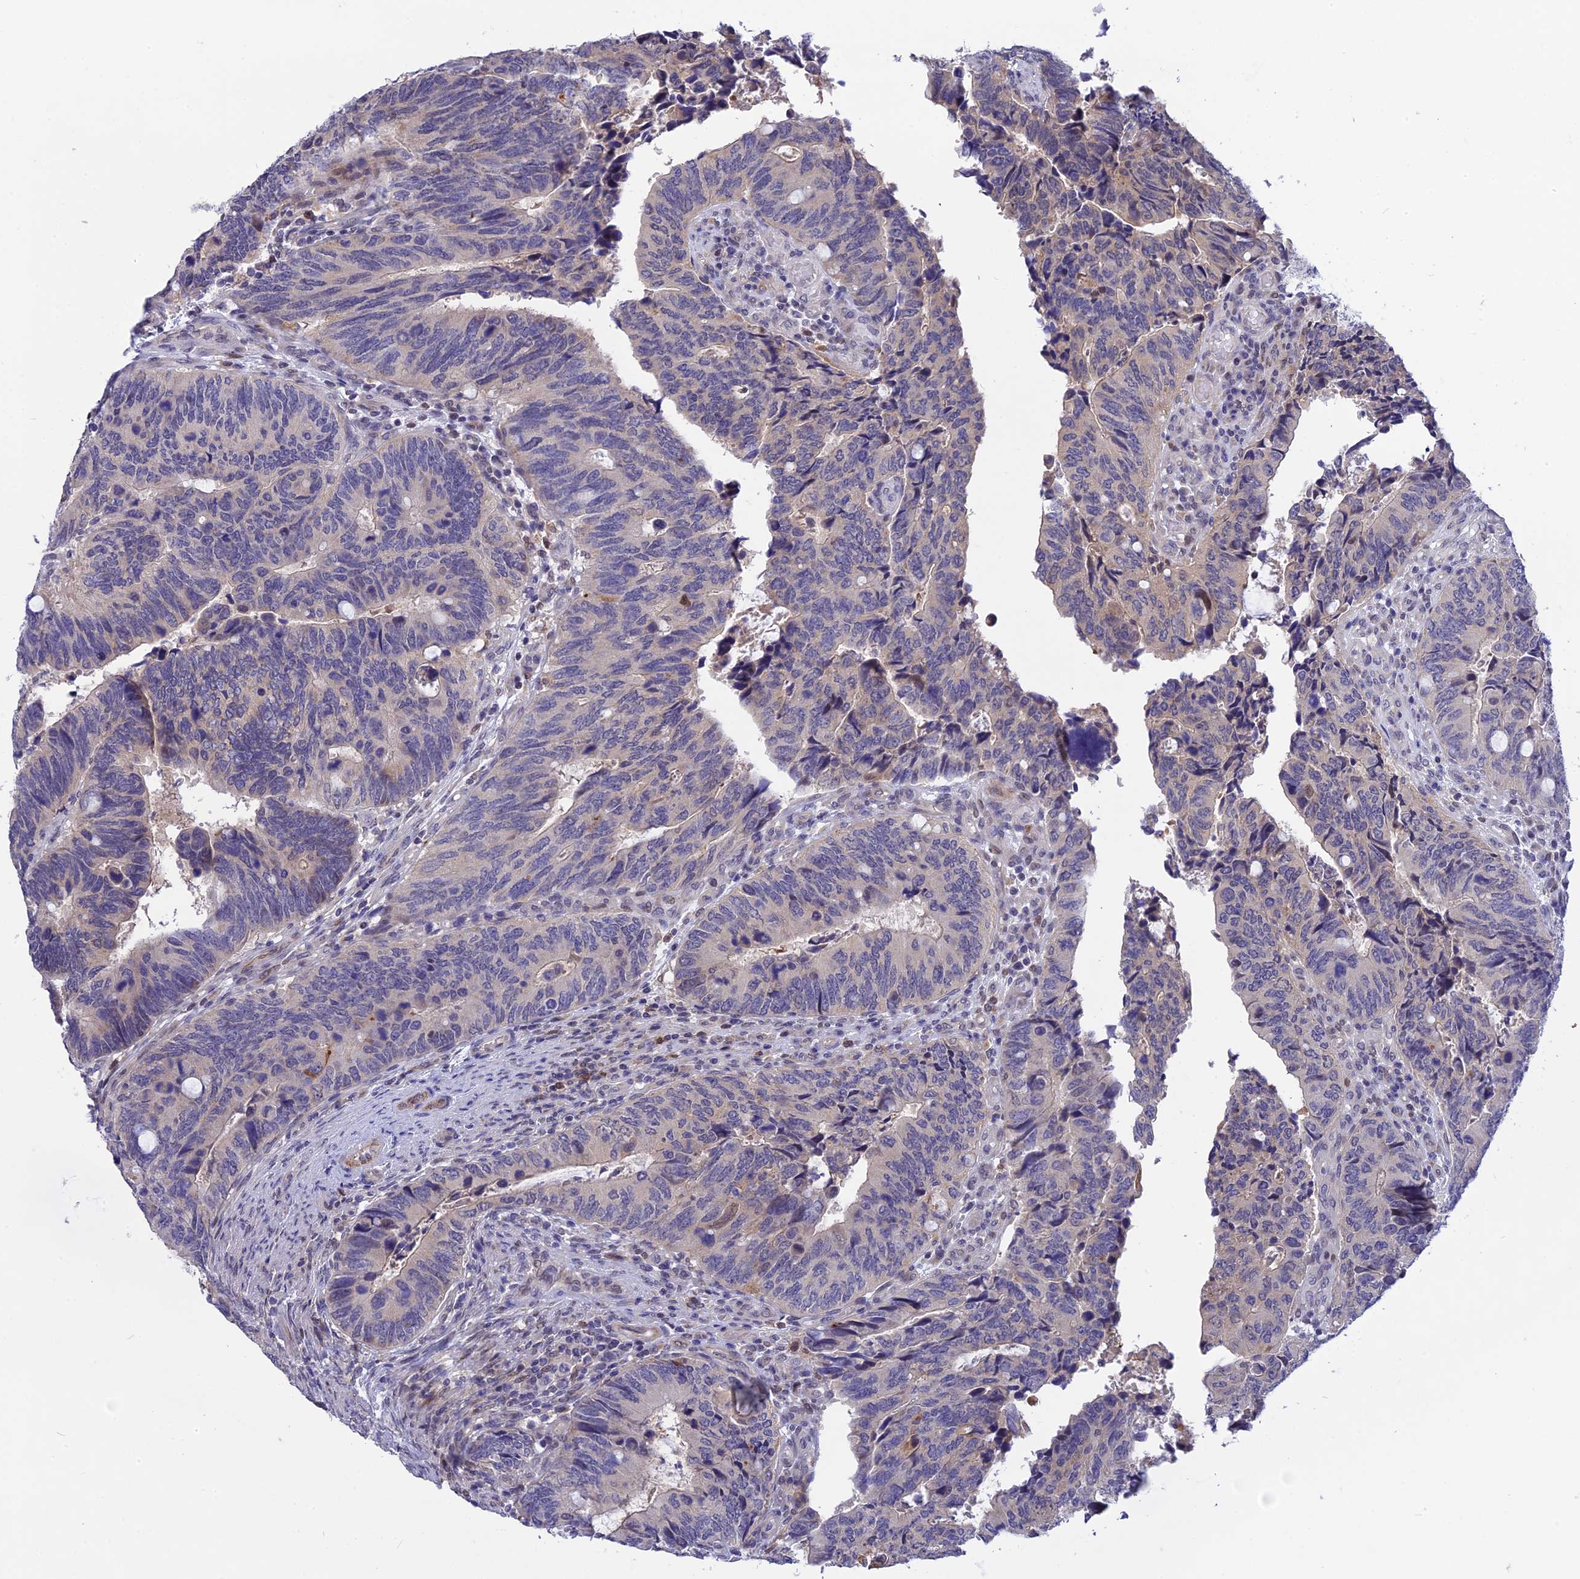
{"staining": {"intensity": "negative", "quantity": "none", "location": "none"}, "tissue": "colorectal cancer", "cell_type": "Tumor cells", "image_type": "cancer", "snomed": [{"axis": "morphology", "description": "Adenocarcinoma, NOS"}, {"axis": "topography", "description": "Colon"}], "caption": "Immunohistochemistry (IHC) photomicrograph of neoplastic tissue: adenocarcinoma (colorectal) stained with DAB (3,3'-diaminobenzidine) reveals no significant protein positivity in tumor cells.", "gene": "KCTD14", "patient": {"sex": "male", "age": 87}}